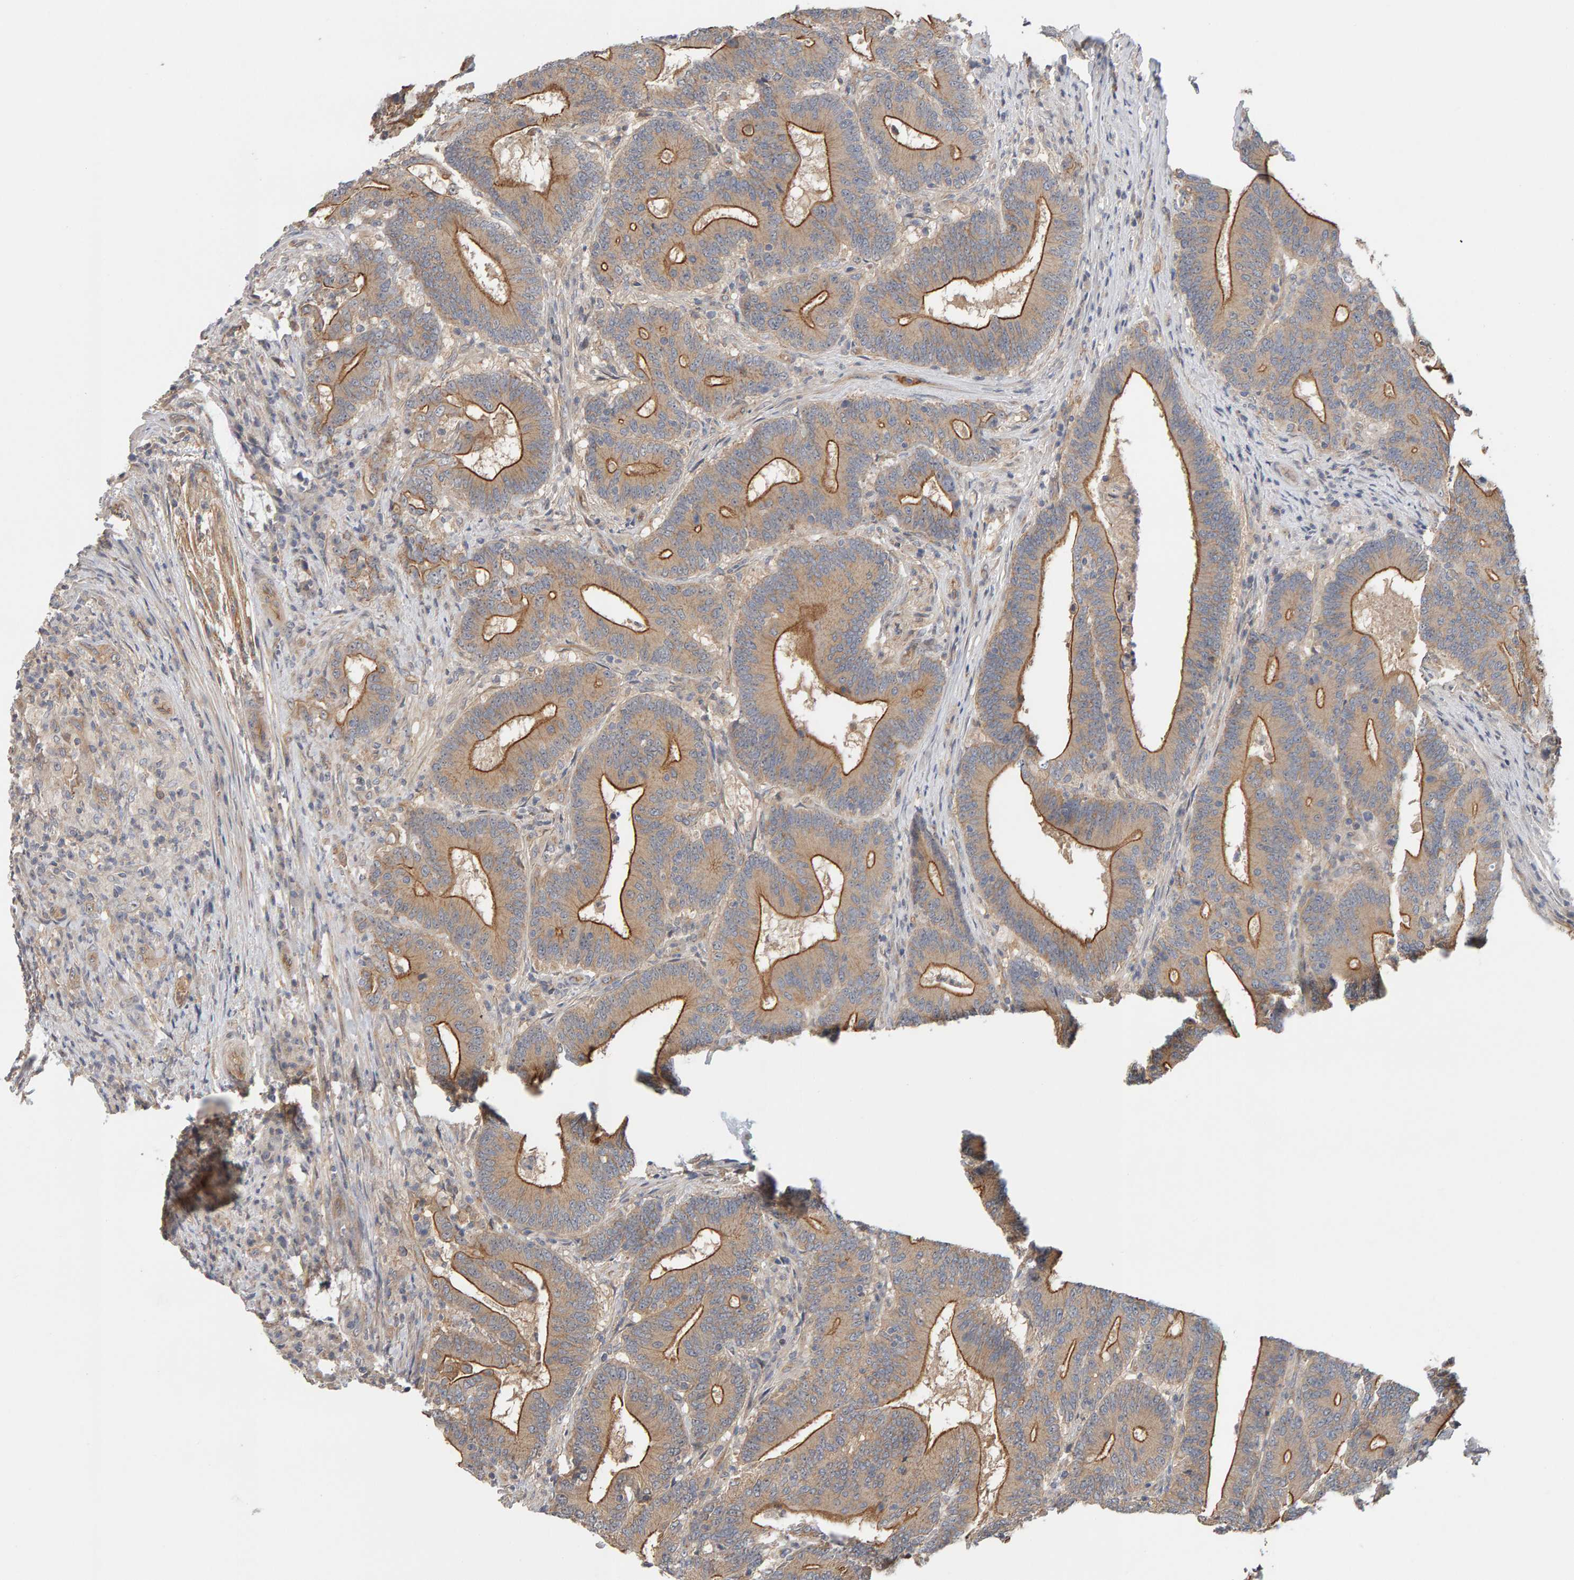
{"staining": {"intensity": "strong", "quantity": "25%-75%", "location": "cytoplasmic/membranous"}, "tissue": "colorectal cancer", "cell_type": "Tumor cells", "image_type": "cancer", "snomed": [{"axis": "morphology", "description": "Adenocarcinoma, NOS"}, {"axis": "topography", "description": "Colon"}], "caption": "Human adenocarcinoma (colorectal) stained with a brown dye reveals strong cytoplasmic/membranous positive expression in about 25%-75% of tumor cells.", "gene": "PPP1R16A", "patient": {"sex": "female", "age": 66}}